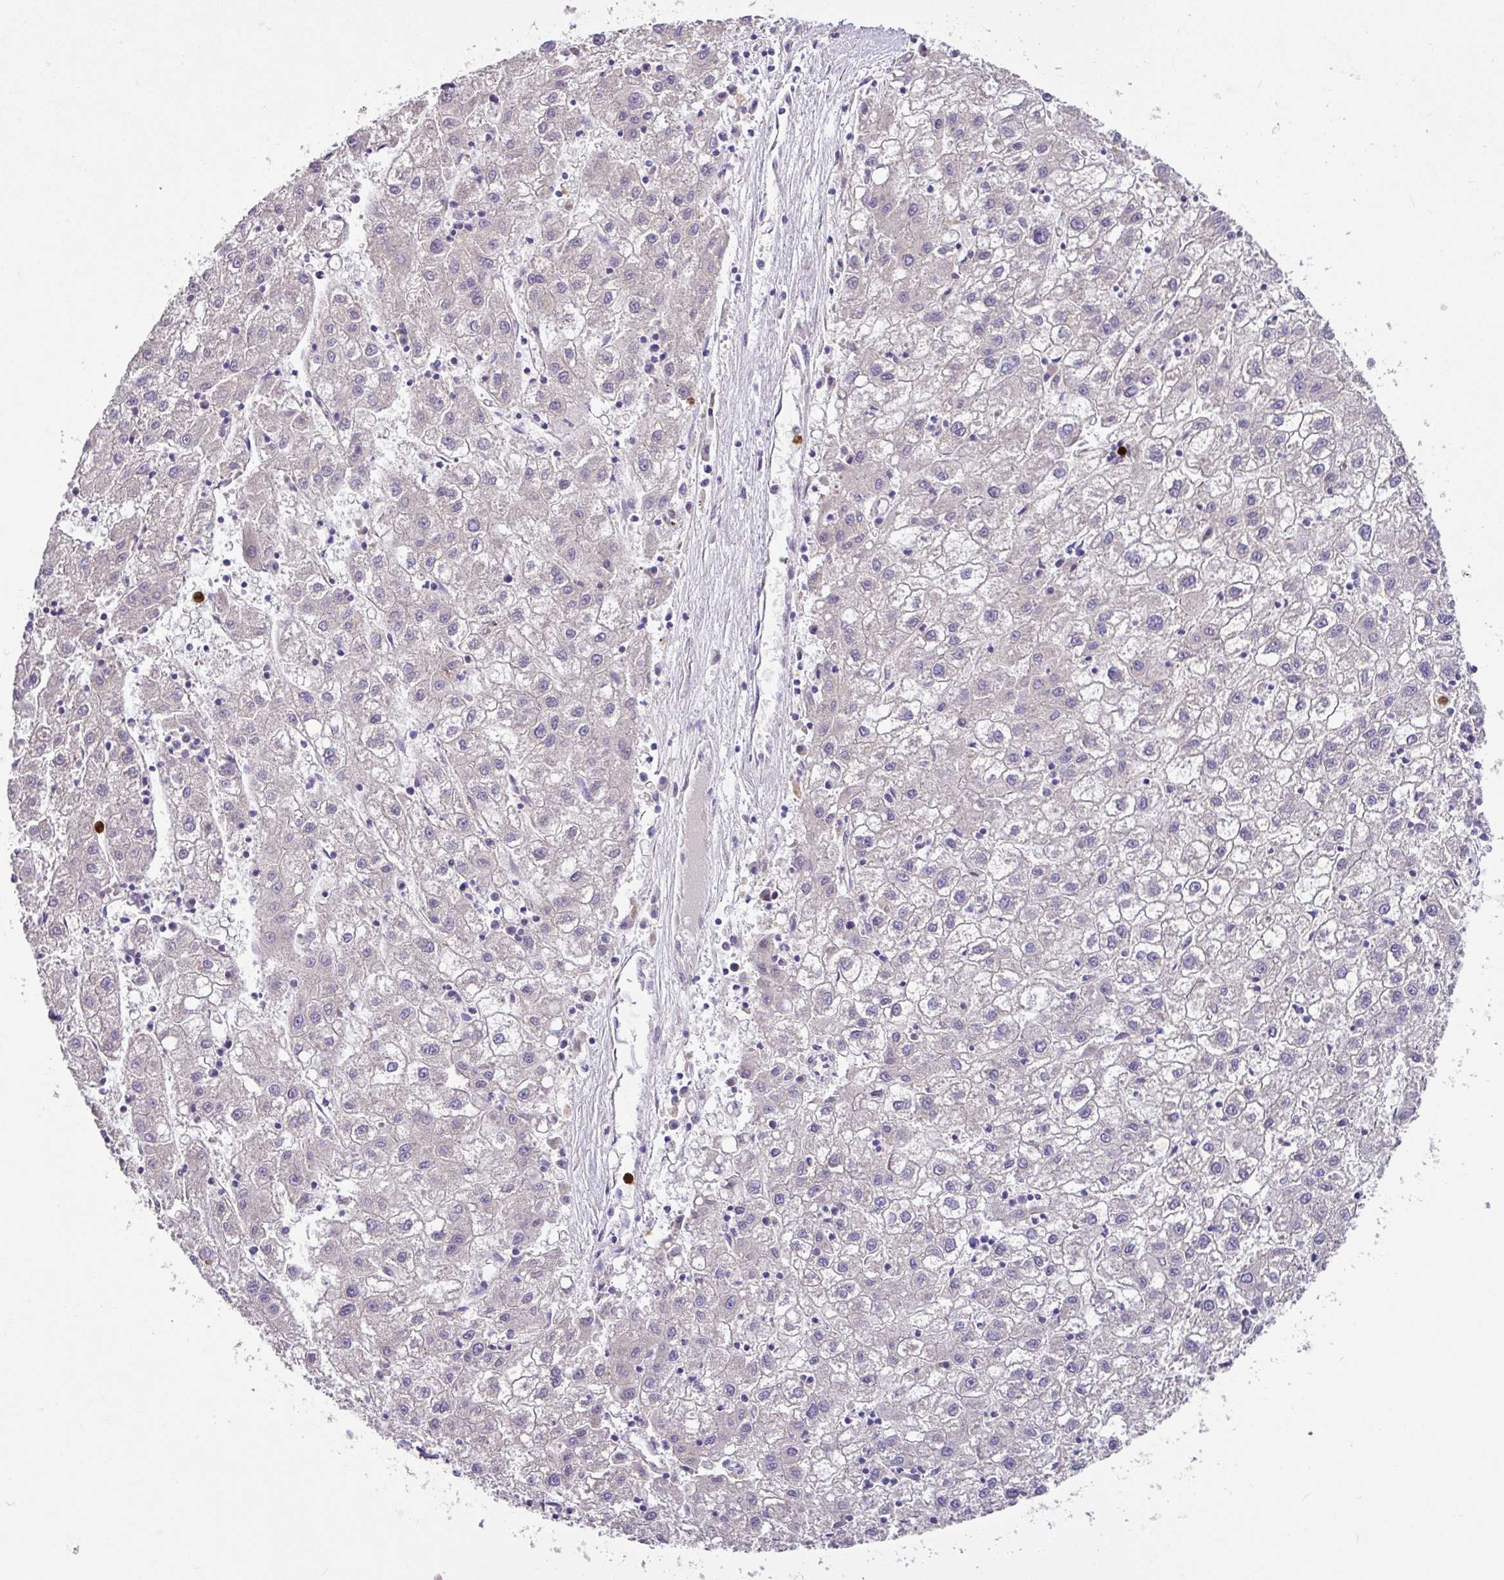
{"staining": {"intensity": "negative", "quantity": "none", "location": "none"}, "tissue": "liver cancer", "cell_type": "Tumor cells", "image_type": "cancer", "snomed": [{"axis": "morphology", "description": "Carcinoma, Hepatocellular, NOS"}, {"axis": "topography", "description": "Liver"}], "caption": "The histopathology image shows no significant staining in tumor cells of liver hepatocellular carcinoma. The staining is performed using DAB (3,3'-diaminobenzidine) brown chromogen with nuclei counter-stained in using hematoxylin.", "gene": "CRISP3", "patient": {"sex": "male", "age": 72}}